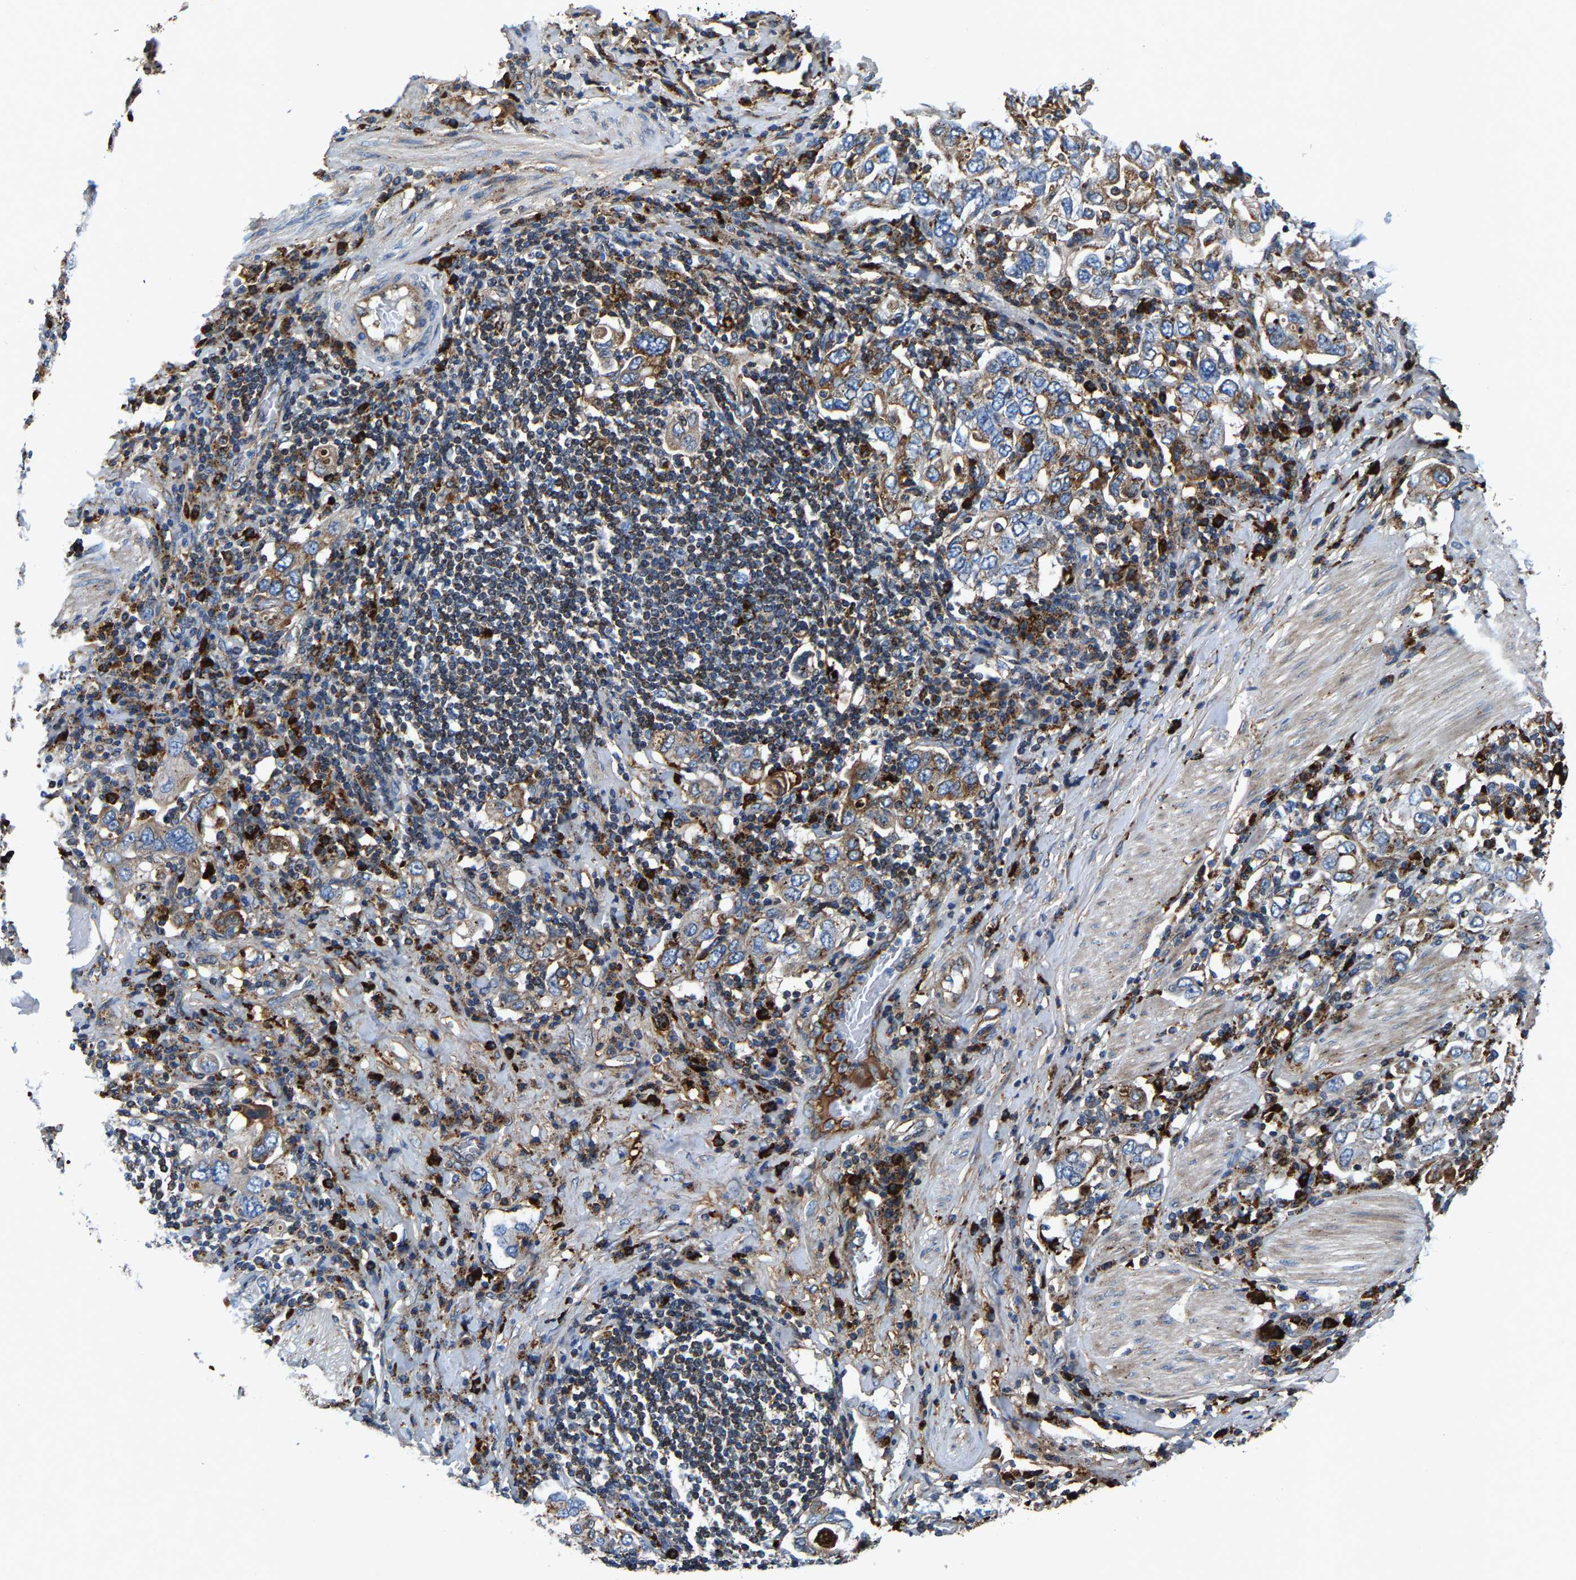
{"staining": {"intensity": "moderate", "quantity": ">75%", "location": "cytoplasmic/membranous"}, "tissue": "stomach cancer", "cell_type": "Tumor cells", "image_type": "cancer", "snomed": [{"axis": "morphology", "description": "Adenocarcinoma, NOS"}, {"axis": "topography", "description": "Stomach, upper"}], "caption": "Immunohistochemical staining of stomach cancer (adenocarcinoma) displays medium levels of moderate cytoplasmic/membranous protein staining in approximately >75% of tumor cells. Using DAB (brown) and hematoxylin (blue) stains, captured at high magnification using brightfield microscopy.", "gene": "DPP7", "patient": {"sex": "male", "age": 62}}